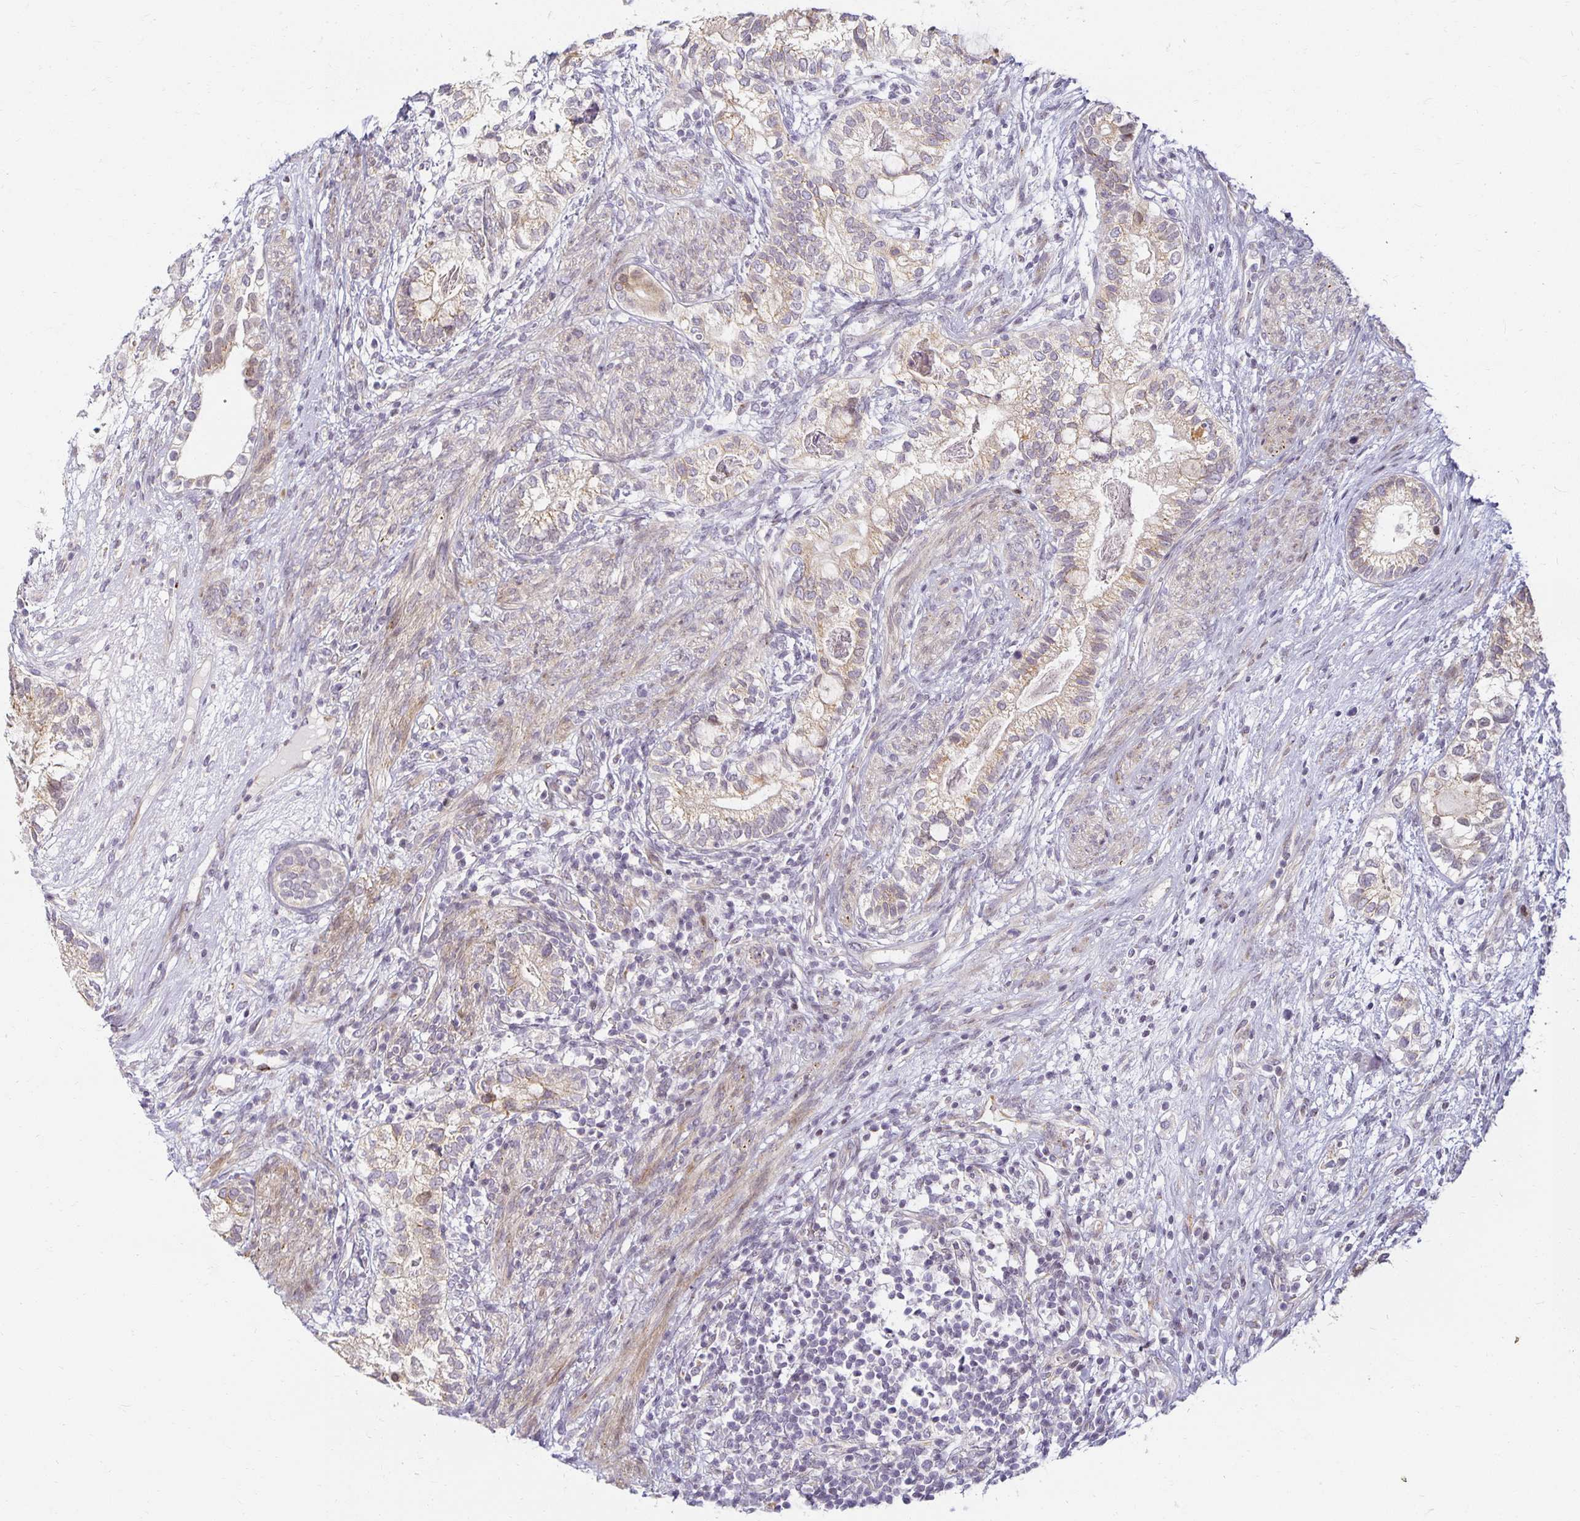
{"staining": {"intensity": "weak", "quantity": "25%-75%", "location": "cytoplasmic/membranous"}, "tissue": "testis cancer", "cell_type": "Tumor cells", "image_type": "cancer", "snomed": [{"axis": "morphology", "description": "Seminoma, NOS"}, {"axis": "morphology", "description": "Carcinoma, Embryonal, NOS"}, {"axis": "topography", "description": "Testis"}], "caption": "Immunohistochemical staining of human testis cancer exhibits low levels of weak cytoplasmic/membranous protein positivity in about 25%-75% of tumor cells.", "gene": "EHF", "patient": {"sex": "male", "age": 41}}